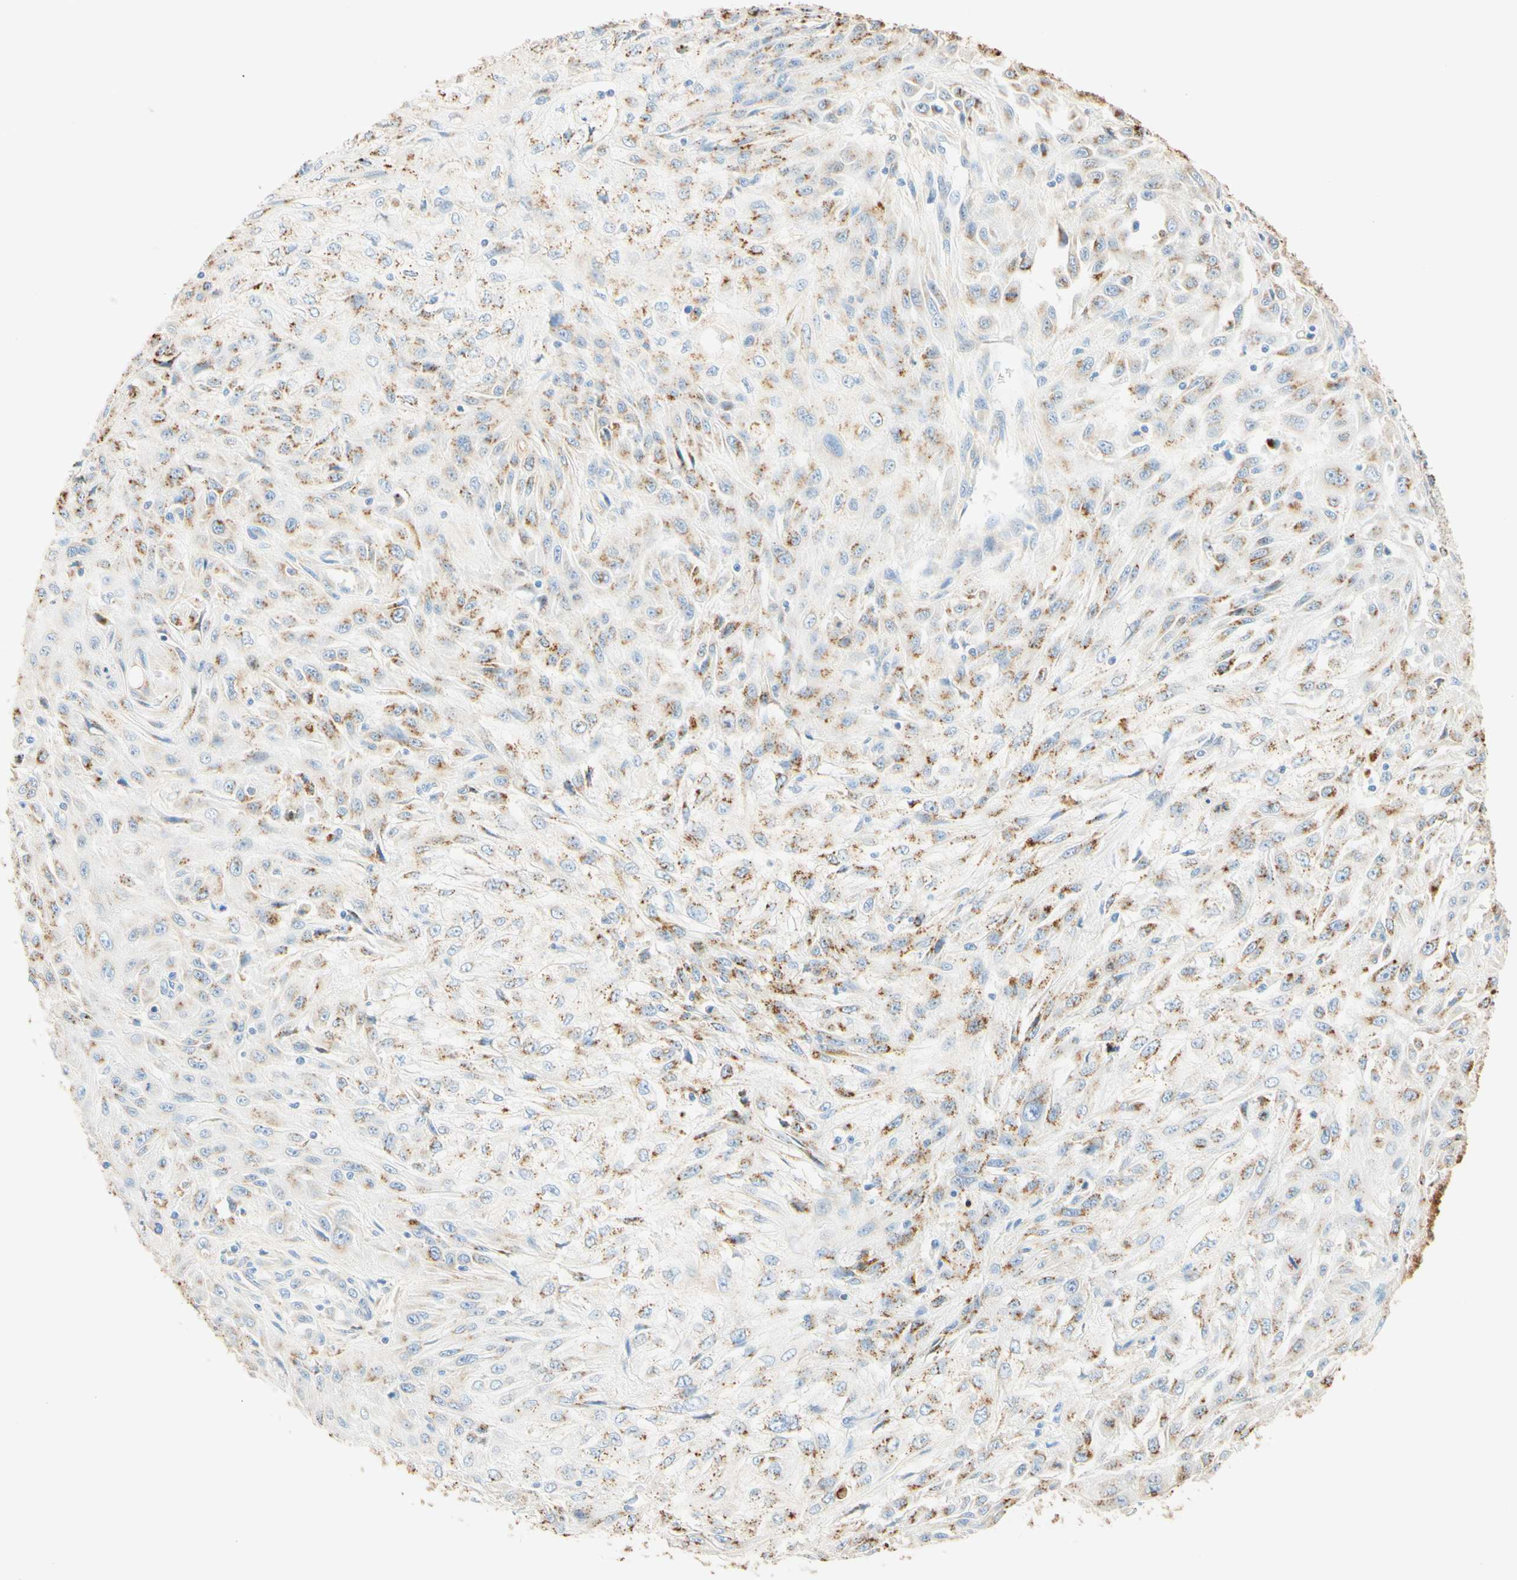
{"staining": {"intensity": "moderate", "quantity": "25%-75%", "location": "cytoplasmic/membranous"}, "tissue": "skin cancer", "cell_type": "Tumor cells", "image_type": "cancer", "snomed": [{"axis": "morphology", "description": "Squamous cell carcinoma, NOS"}, {"axis": "topography", "description": "Skin"}], "caption": "Immunohistochemical staining of human skin cancer exhibits medium levels of moderate cytoplasmic/membranous positivity in approximately 25%-75% of tumor cells. (Brightfield microscopy of DAB IHC at high magnification).", "gene": "CD63", "patient": {"sex": "male", "age": 75}}